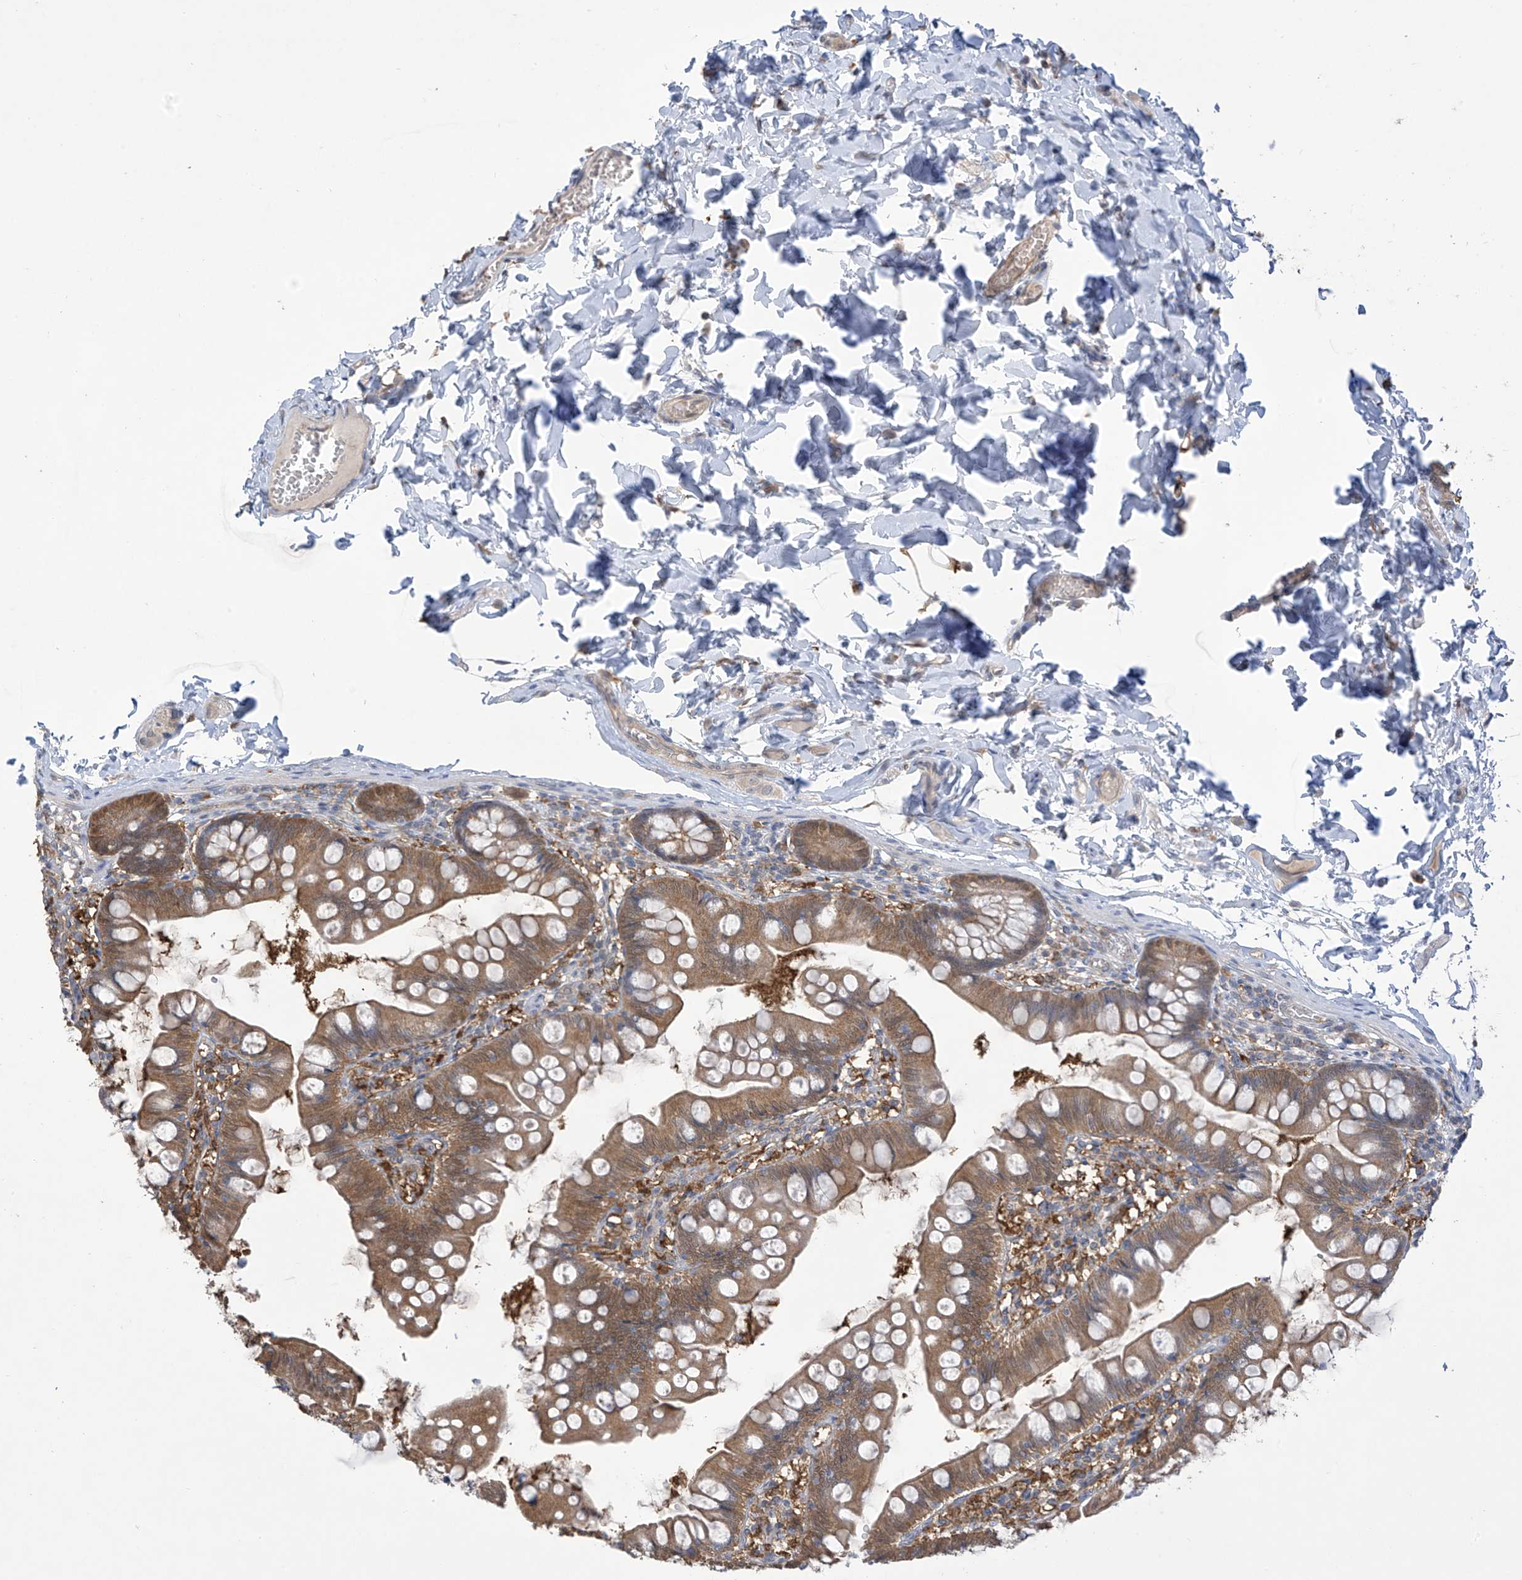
{"staining": {"intensity": "moderate", "quantity": ">75%", "location": "cytoplasmic/membranous,nuclear"}, "tissue": "small intestine", "cell_type": "Glandular cells", "image_type": "normal", "snomed": [{"axis": "morphology", "description": "Normal tissue, NOS"}, {"axis": "topography", "description": "Small intestine"}], "caption": "Immunohistochemistry (DAB) staining of normal small intestine displays moderate cytoplasmic/membranous,nuclear protein expression in approximately >75% of glandular cells. The staining is performed using DAB (3,3'-diaminobenzidine) brown chromogen to label protein expression. The nuclei are counter-stained blue using hematoxylin.", "gene": "IDH1", "patient": {"sex": "male", "age": 7}}